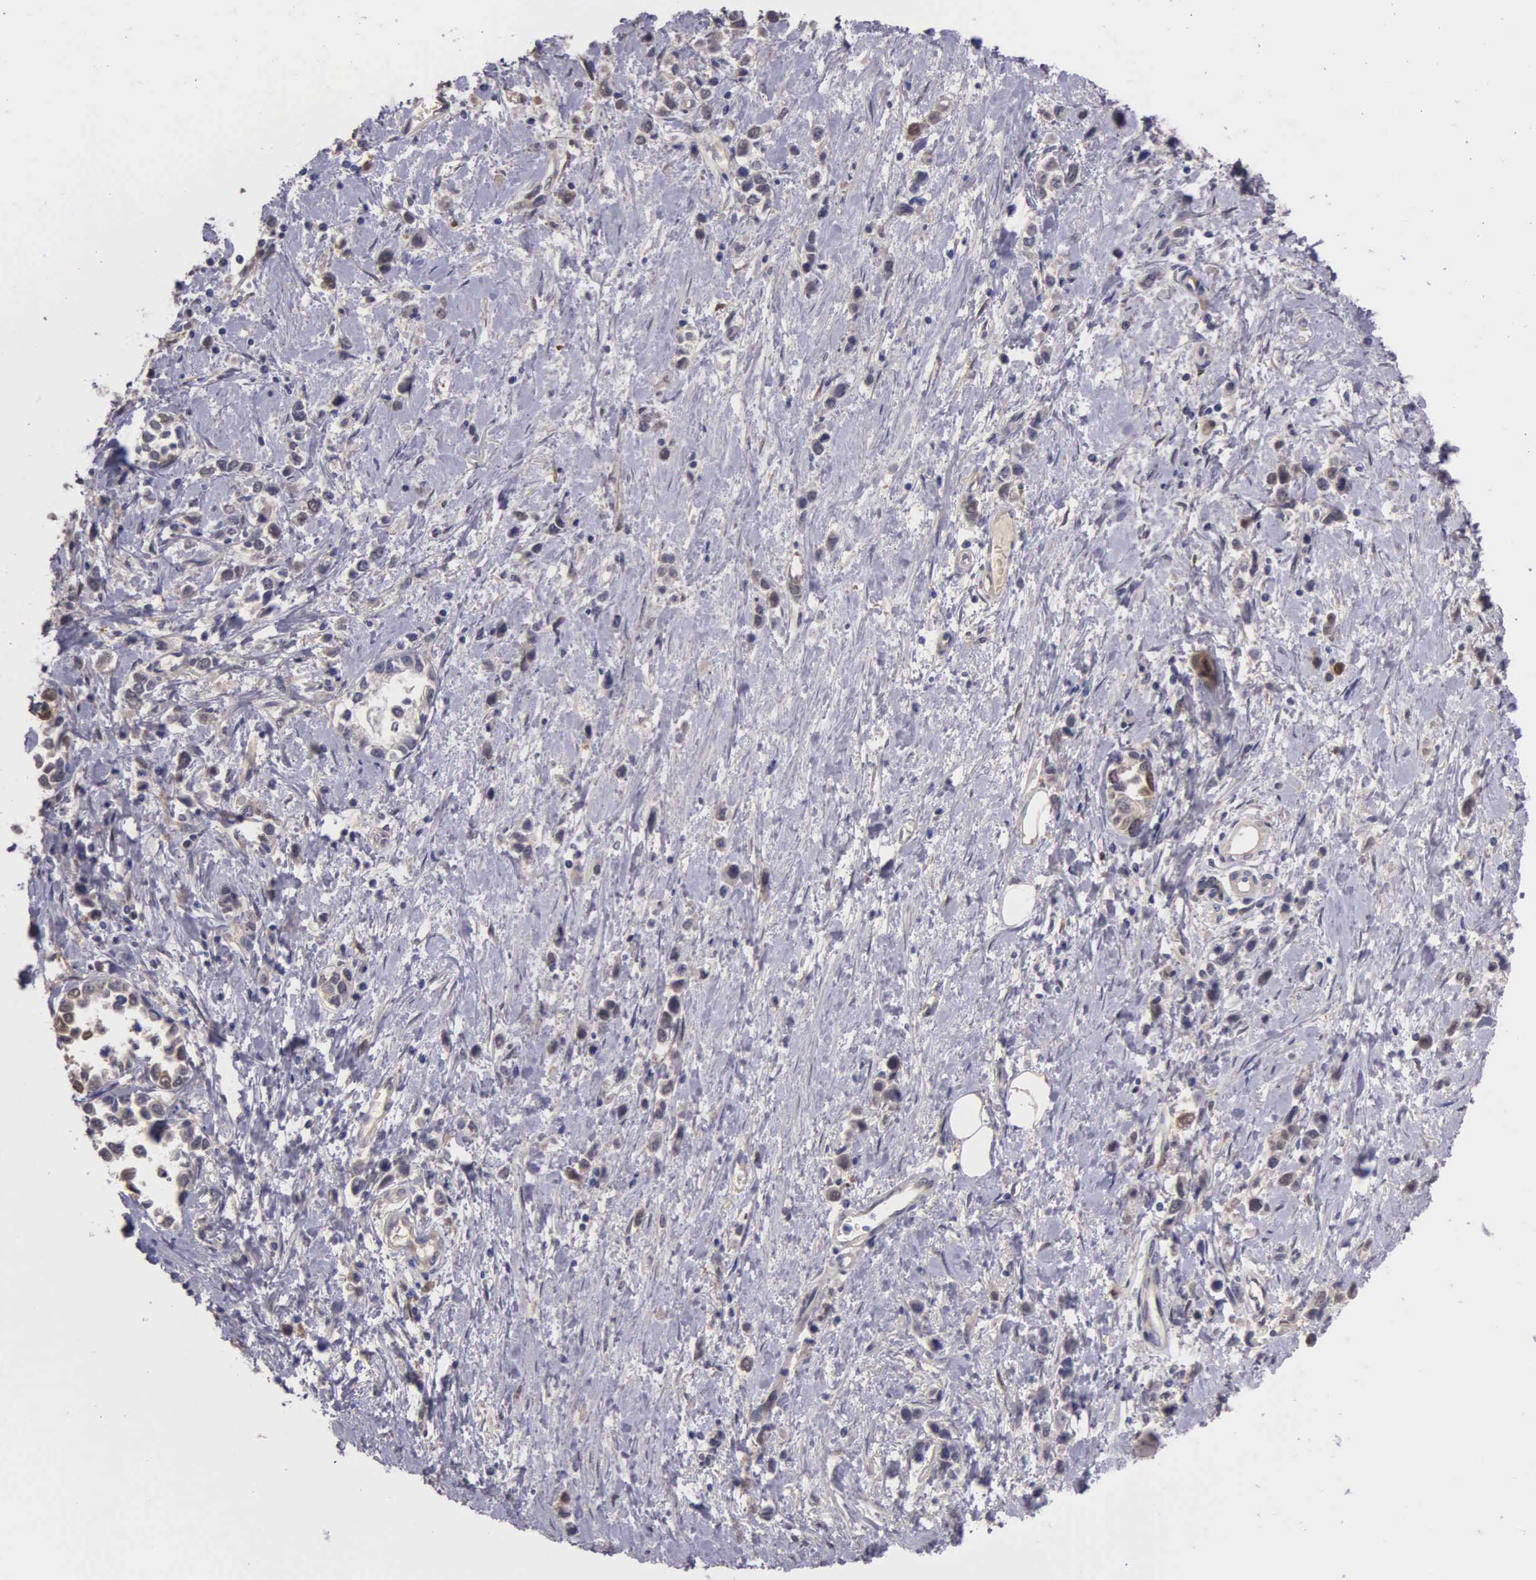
{"staining": {"intensity": "weak", "quantity": "25%-75%", "location": "cytoplasmic/membranous"}, "tissue": "stomach cancer", "cell_type": "Tumor cells", "image_type": "cancer", "snomed": [{"axis": "morphology", "description": "Adenocarcinoma, NOS"}, {"axis": "topography", "description": "Stomach, upper"}], "caption": "This histopathology image demonstrates stomach cancer stained with immunohistochemistry to label a protein in brown. The cytoplasmic/membranous of tumor cells show weak positivity for the protein. Nuclei are counter-stained blue.", "gene": "GSTT2", "patient": {"sex": "male", "age": 76}}